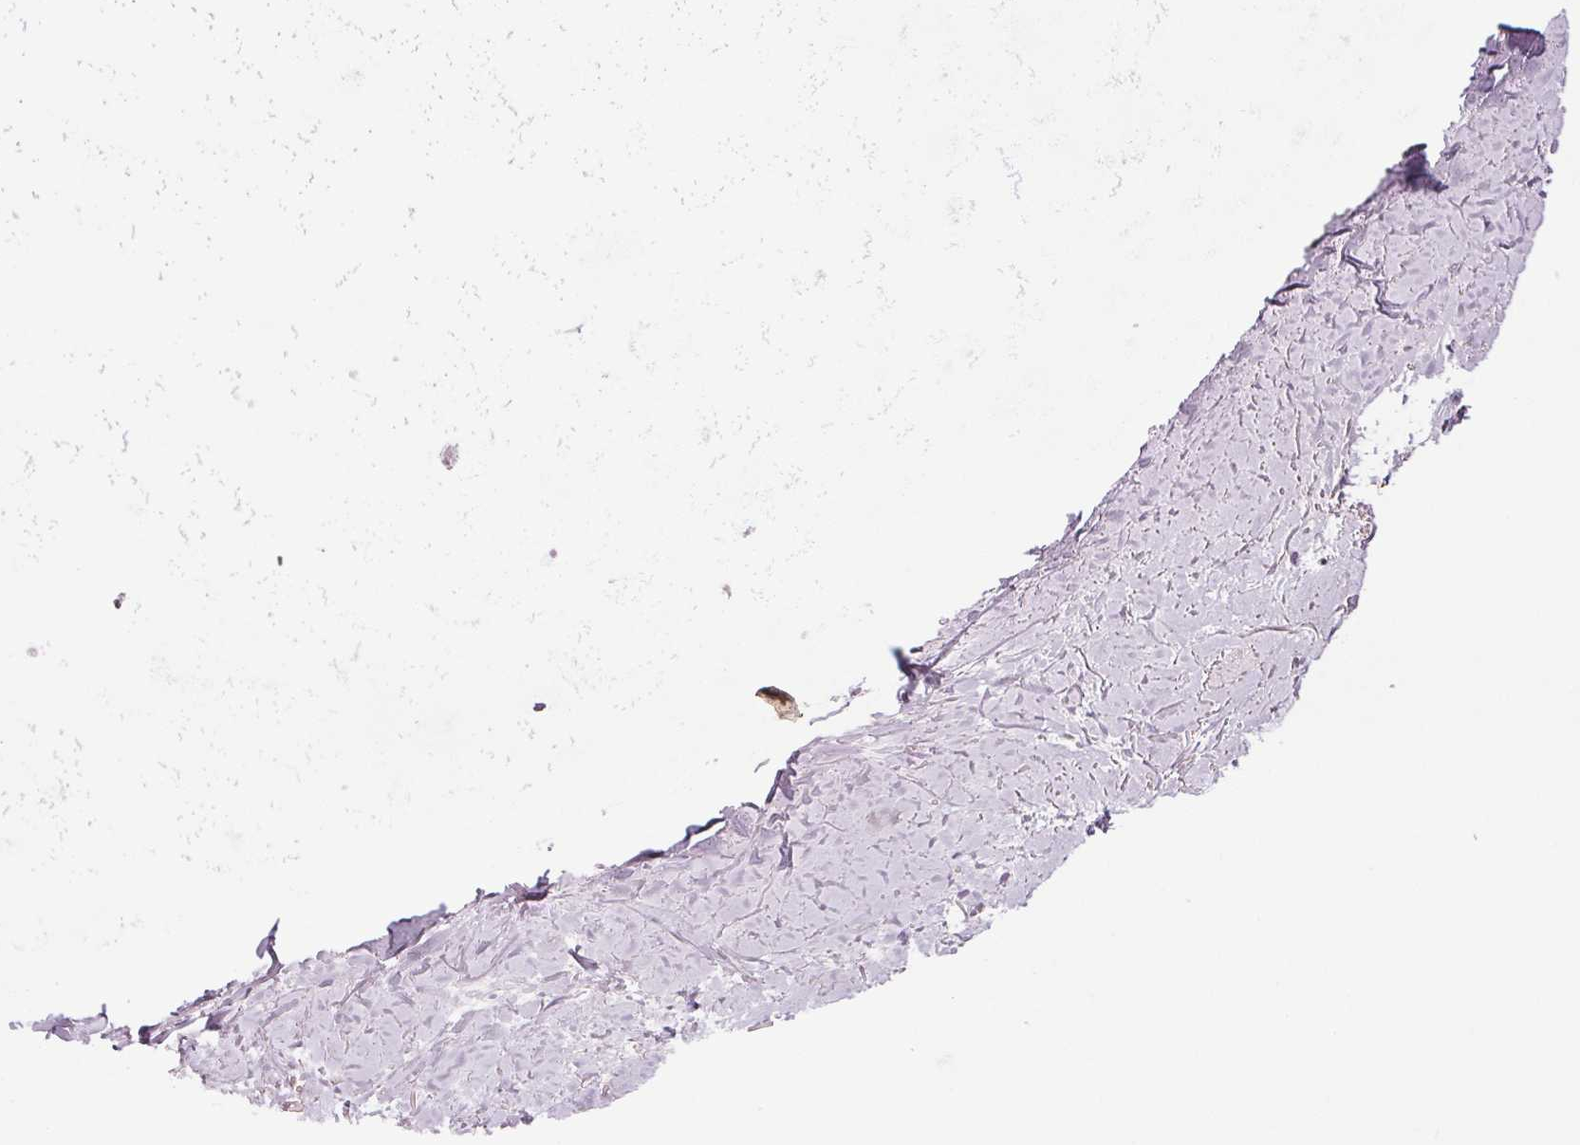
{"staining": {"intensity": "negative", "quantity": "none", "location": "none"}, "tissue": "adipose tissue", "cell_type": "Adipocytes", "image_type": "normal", "snomed": [{"axis": "morphology", "description": "Normal tissue, NOS"}, {"axis": "topography", "description": "Cartilage tissue"}, {"axis": "topography", "description": "Bronchus"}], "caption": "DAB immunohistochemical staining of normal human adipose tissue shows no significant staining in adipocytes.", "gene": "LTF", "patient": {"sex": "female", "age": 79}}